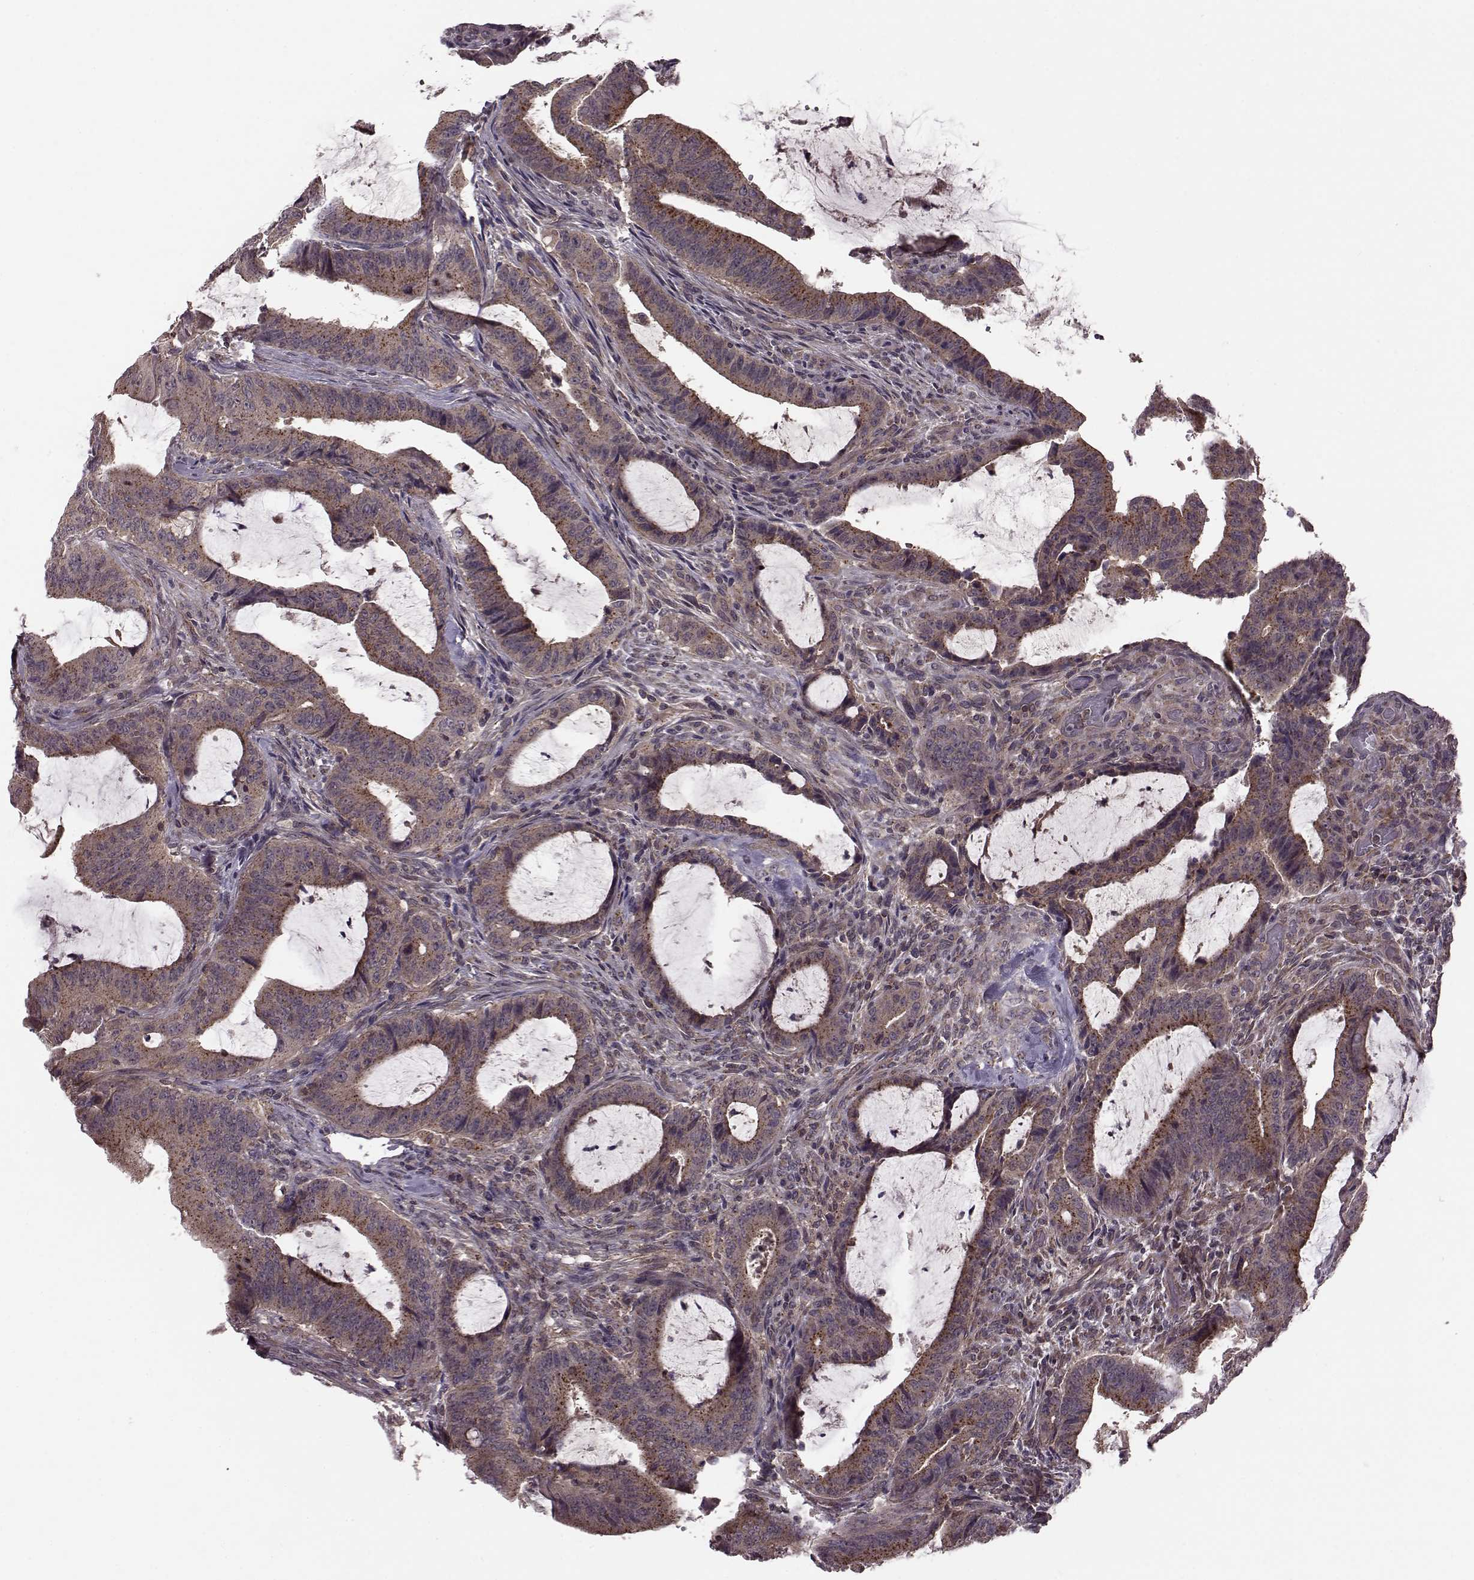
{"staining": {"intensity": "moderate", "quantity": ">75%", "location": "cytoplasmic/membranous"}, "tissue": "colorectal cancer", "cell_type": "Tumor cells", "image_type": "cancer", "snomed": [{"axis": "morphology", "description": "Adenocarcinoma, NOS"}, {"axis": "topography", "description": "Colon"}], "caption": "IHC micrograph of human colorectal adenocarcinoma stained for a protein (brown), which demonstrates medium levels of moderate cytoplasmic/membranous positivity in approximately >75% of tumor cells.", "gene": "FNIP2", "patient": {"sex": "female", "age": 43}}